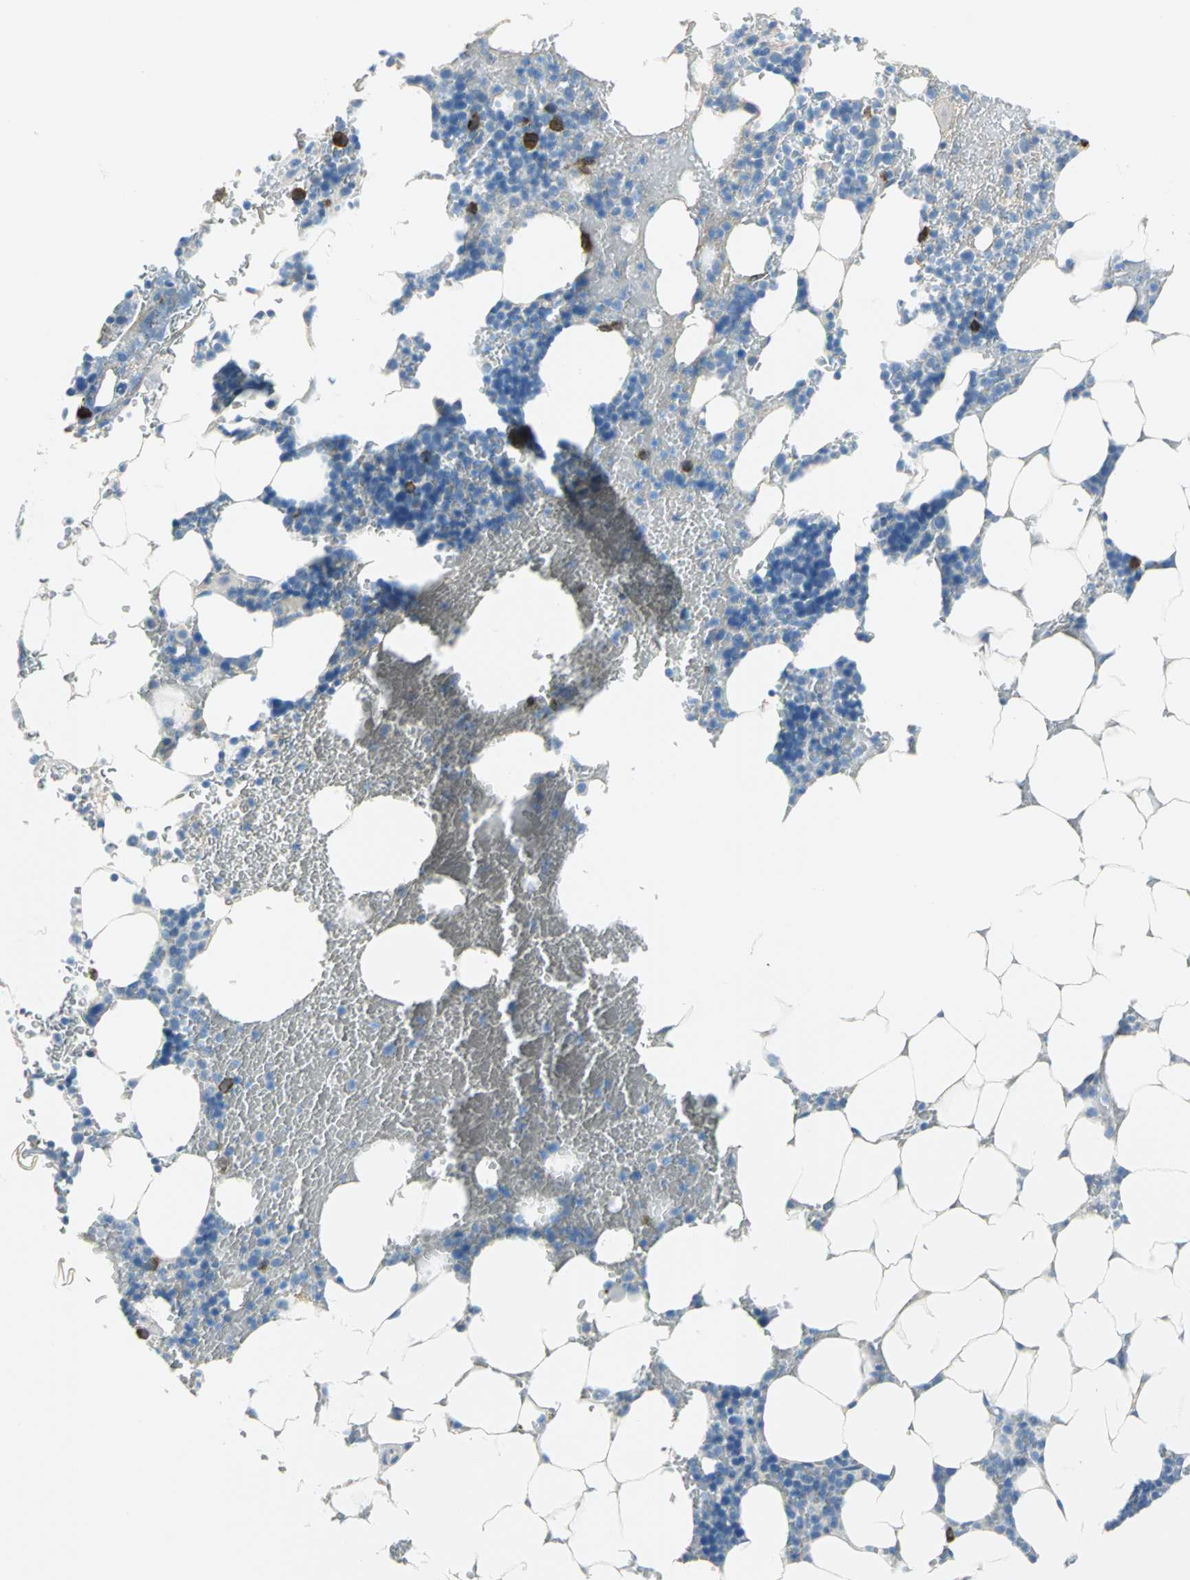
{"staining": {"intensity": "strong", "quantity": "<25%", "location": "nuclear"}, "tissue": "bone marrow", "cell_type": "Hematopoietic cells", "image_type": "normal", "snomed": [{"axis": "morphology", "description": "Normal tissue, NOS"}, {"axis": "topography", "description": "Bone marrow"}], "caption": "IHC of benign bone marrow shows medium levels of strong nuclear staining in about <25% of hematopoietic cells.", "gene": "ALOX15", "patient": {"sex": "female", "age": 73}}